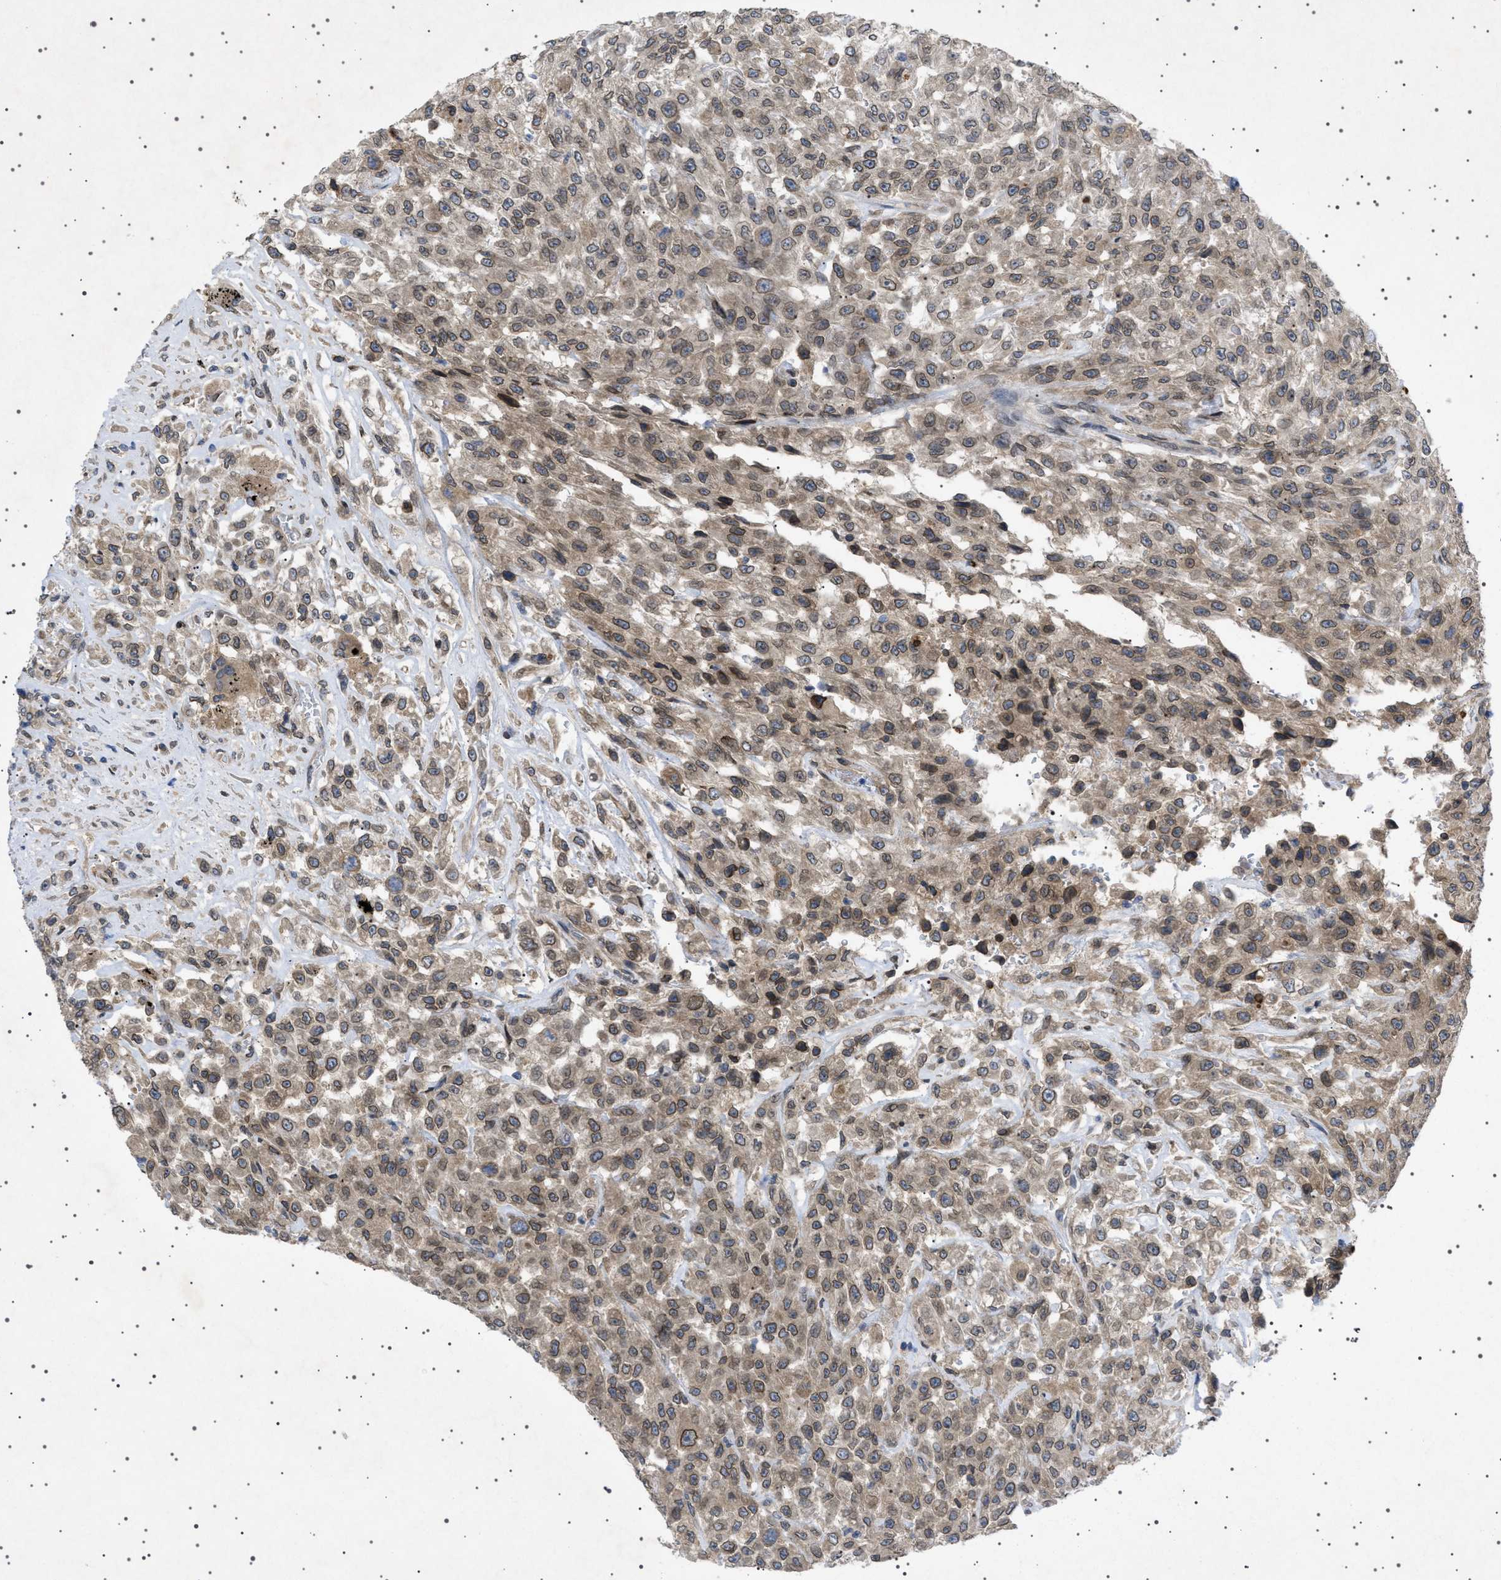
{"staining": {"intensity": "moderate", "quantity": ">75%", "location": "cytoplasmic/membranous,nuclear"}, "tissue": "urothelial cancer", "cell_type": "Tumor cells", "image_type": "cancer", "snomed": [{"axis": "morphology", "description": "Urothelial carcinoma, High grade"}, {"axis": "topography", "description": "Urinary bladder"}], "caption": "This histopathology image shows immunohistochemistry staining of urothelial cancer, with medium moderate cytoplasmic/membranous and nuclear staining in about >75% of tumor cells.", "gene": "NUP93", "patient": {"sex": "male", "age": 46}}